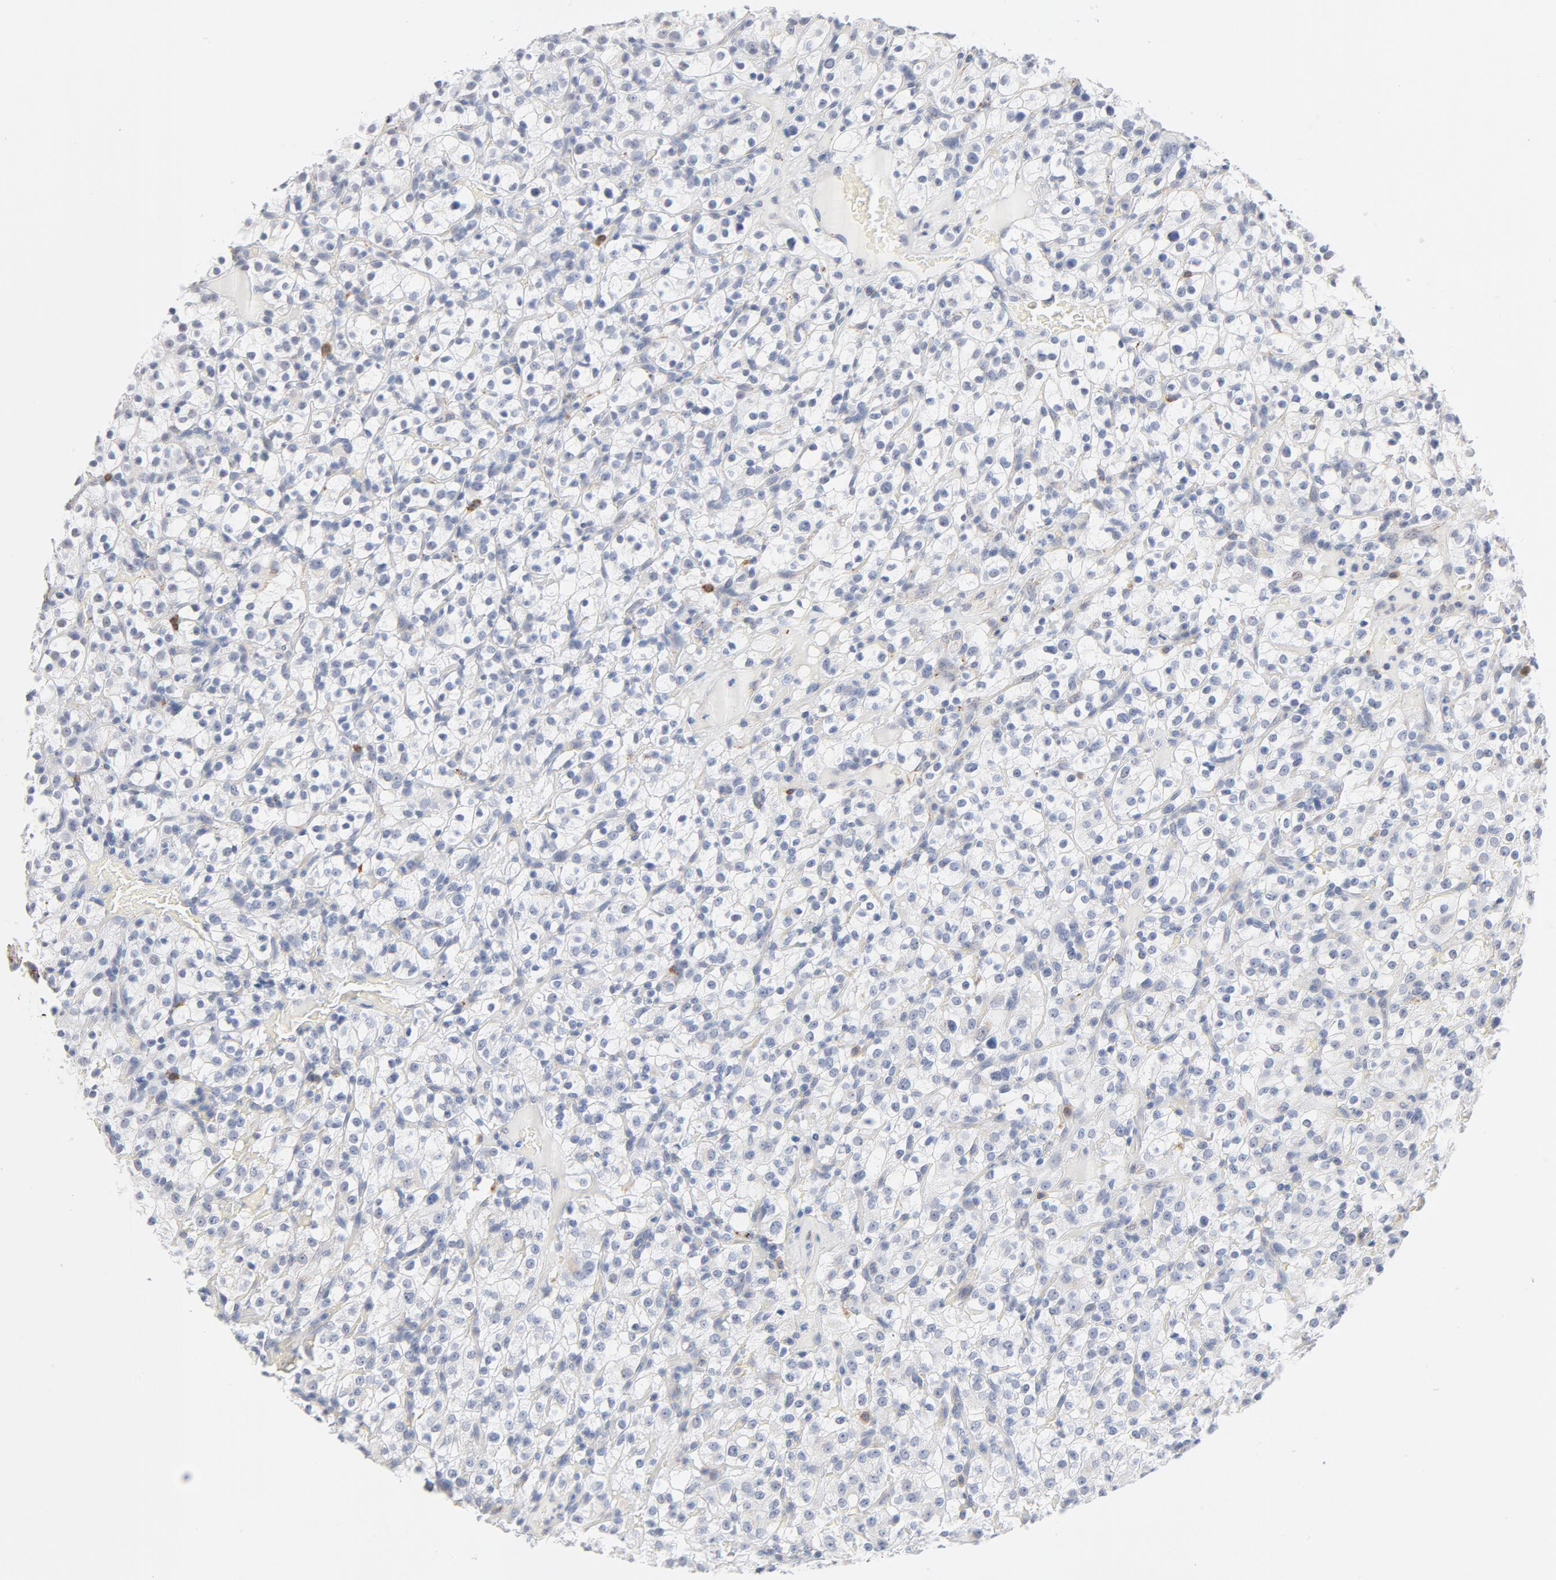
{"staining": {"intensity": "negative", "quantity": "none", "location": "none"}, "tissue": "renal cancer", "cell_type": "Tumor cells", "image_type": "cancer", "snomed": [{"axis": "morphology", "description": "Normal tissue, NOS"}, {"axis": "morphology", "description": "Adenocarcinoma, NOS"}, {"axis": "topography", "description": "Kidney"}], "caption": "IHC histopathology image of neoplastic tissue: human renal adenocarcinoma stained with DAB (3,3'-diaminobenzidine) reveals no significant protein positivity in tumor cells.", "gene": "LTBP2", "patient": {"sex": "female", "age": 72}}